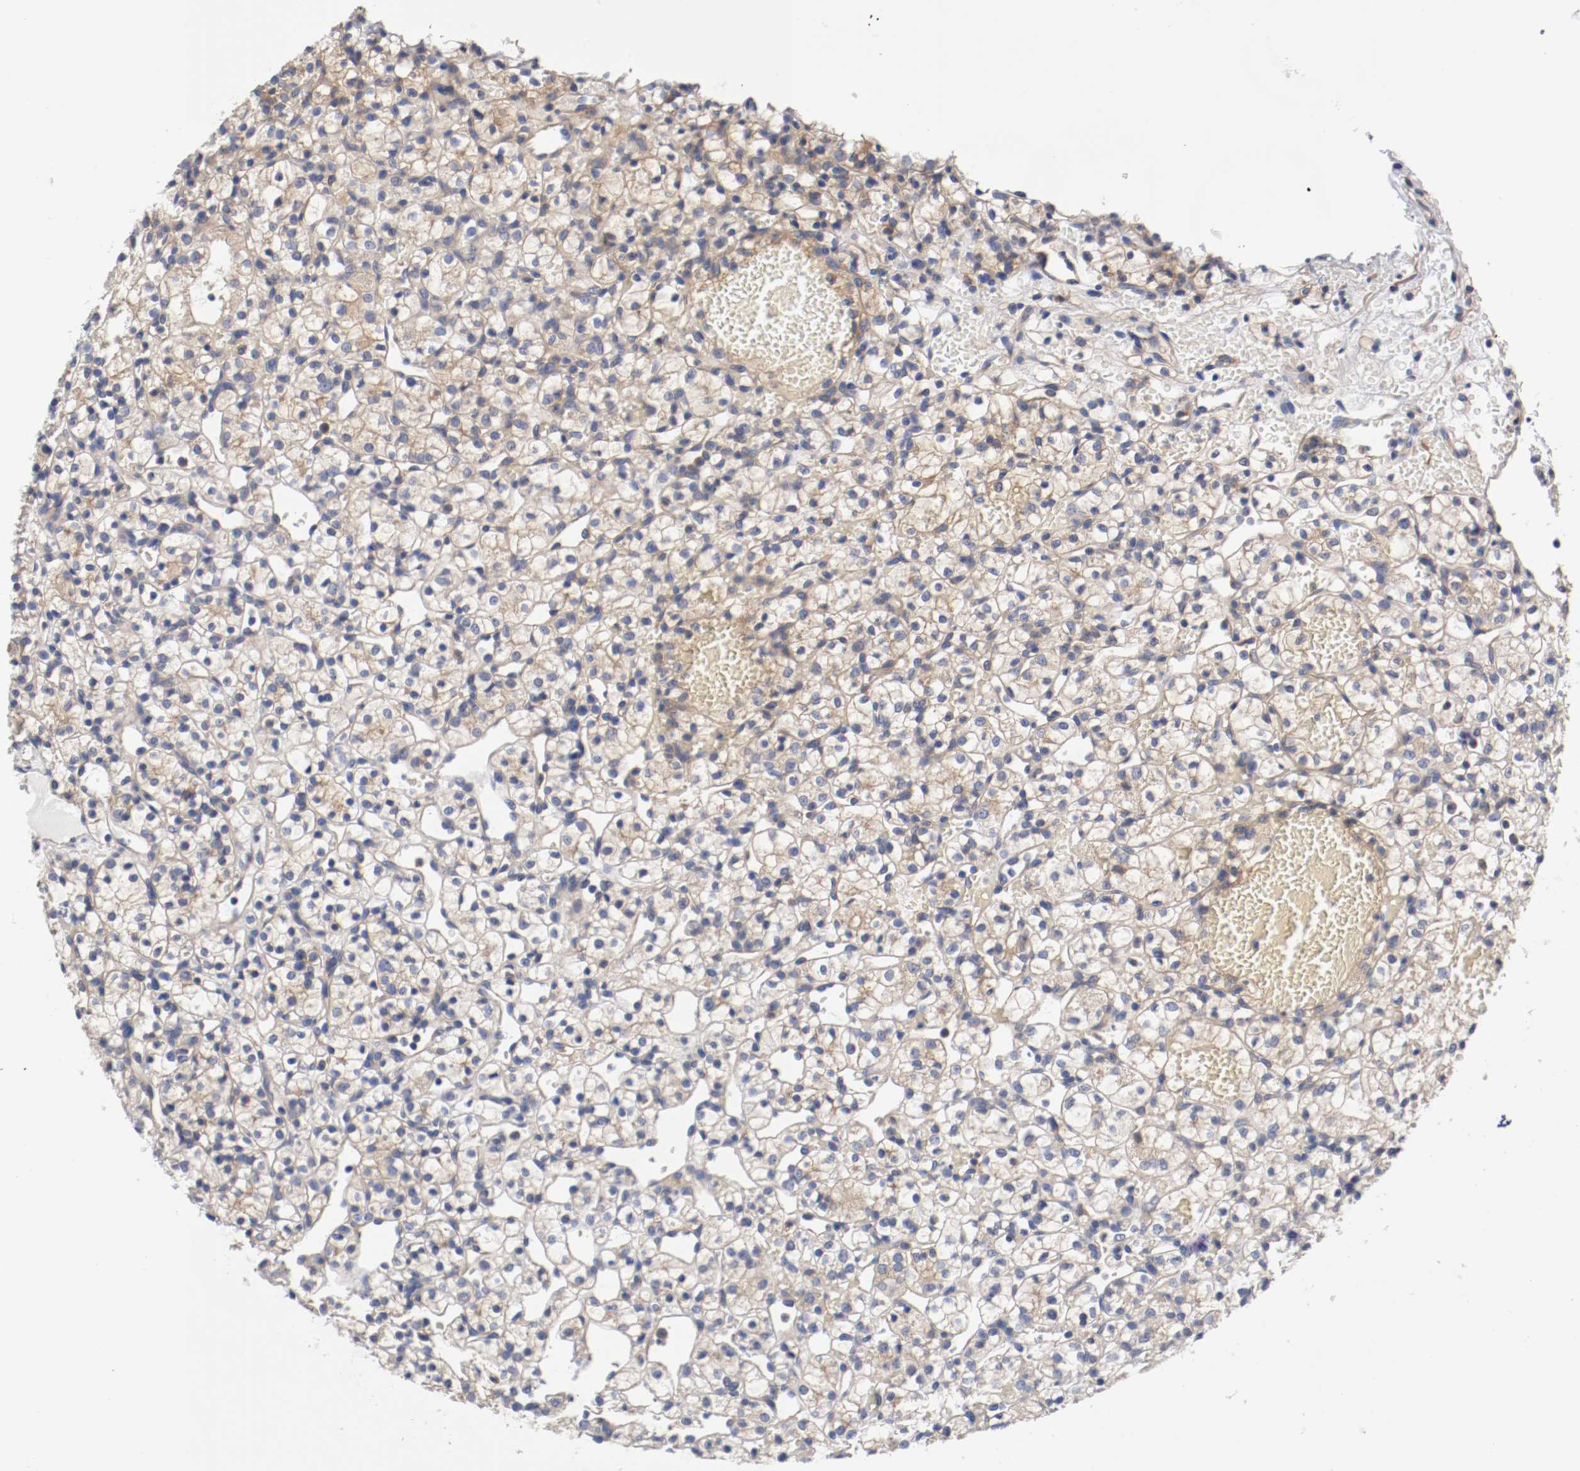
{"staining": {"intensity": "weak", "quantity": "25%-75%", "location": "cytoplasmic/membranous"}, "tissue": "renal cancer", "cell_type": "Tumor cells", "image_type": "cancer", "snomed": [{"axis": "morphology", "description": "Adenocarcinoma, NOS"}, {"axis": "topography", "description": "Kidney"}], "caption": "DAB (3,3'-diaminobenzidine) immunohistochemical staining of renal cancer (adenocarcinoma) reveals weak cytoplasmic/membranous protein expression in about 25%-75% of tumor cells. (brown staining indicates protein expression, while blue staining denotes nuclei).", "gene": "HGS", "patient": {"sex": "female", "age": 60}}